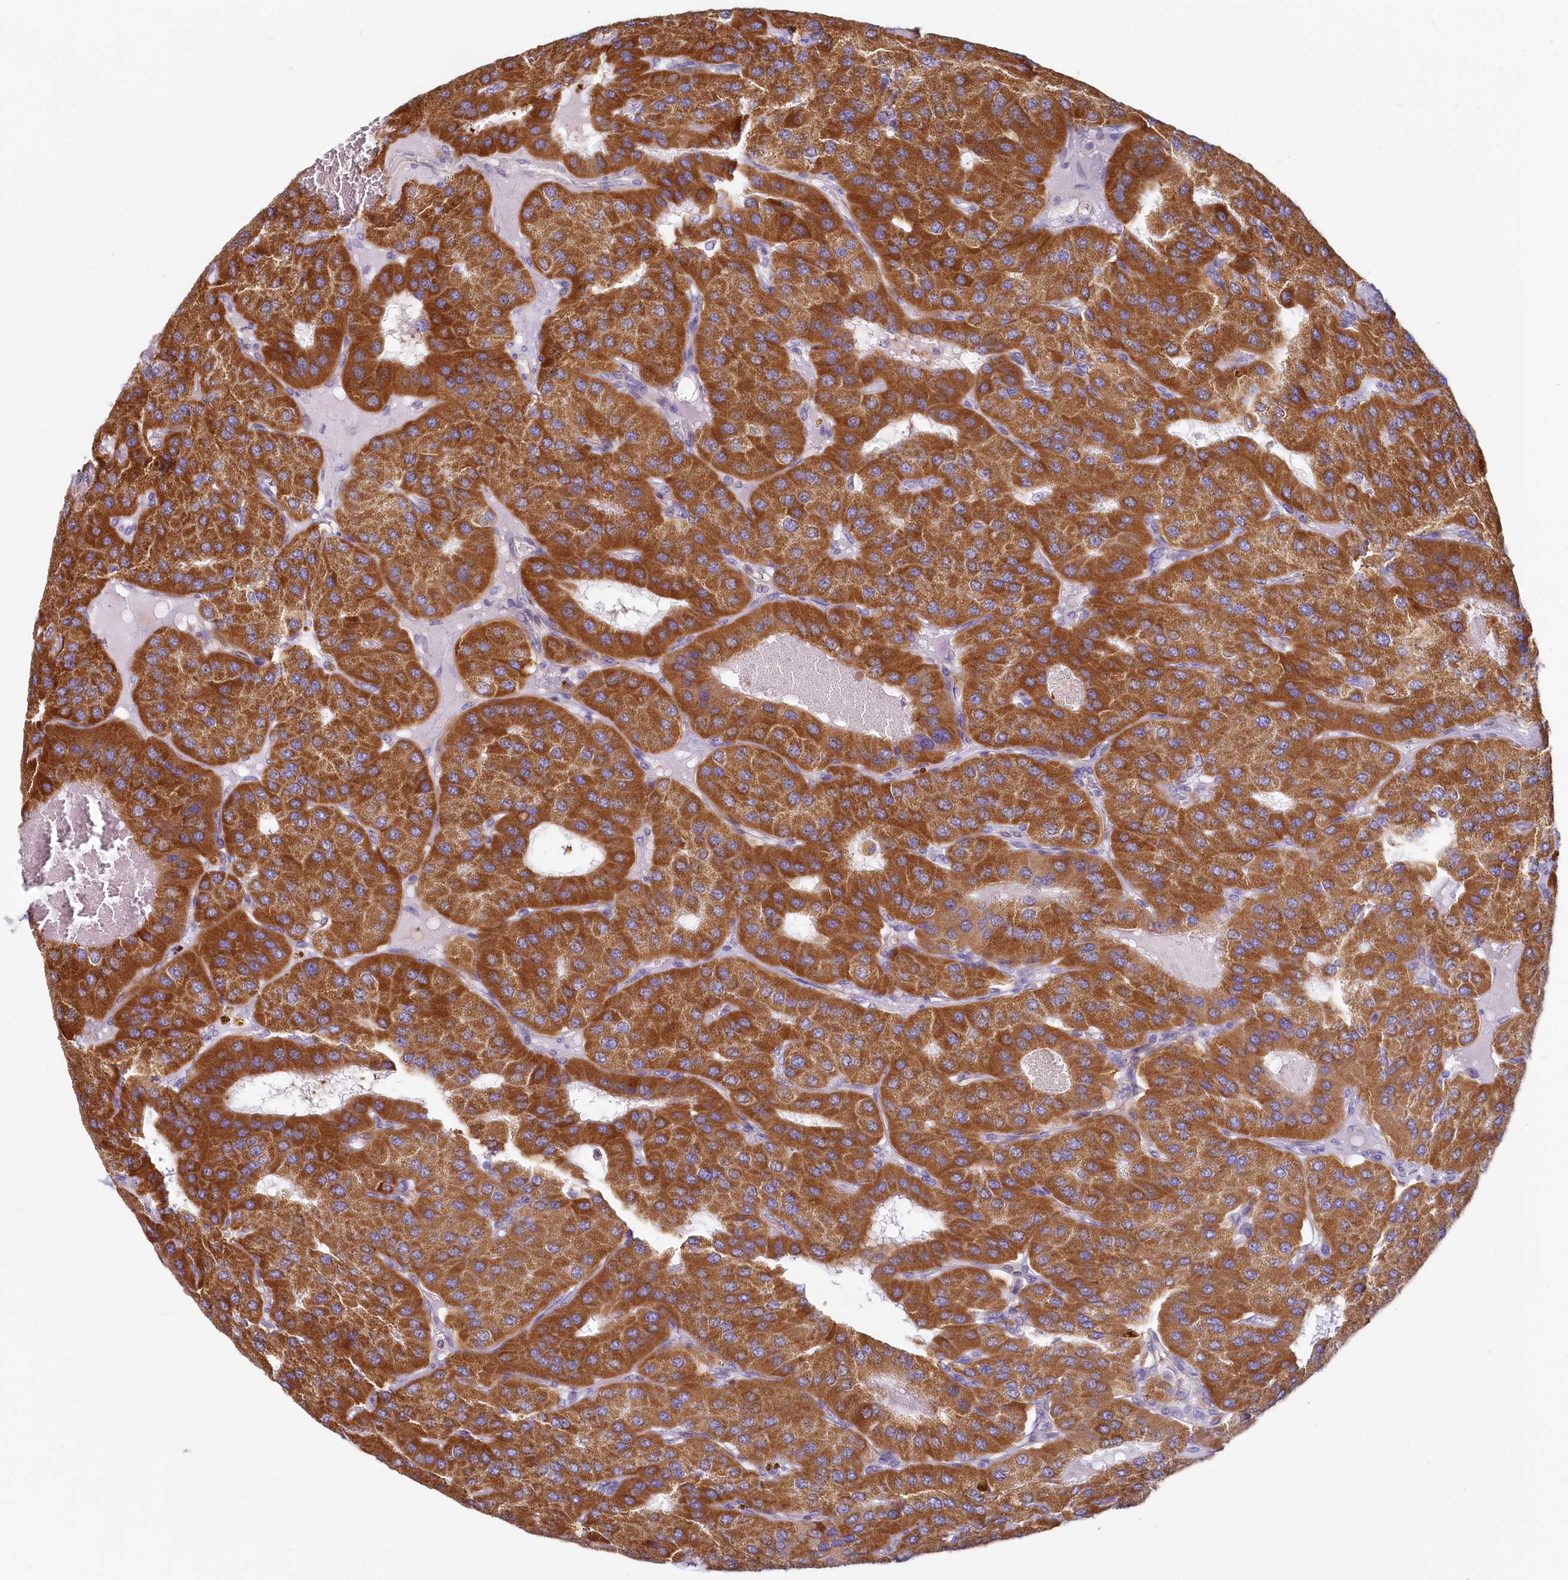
{"staining": {"intensity": "strong", "quantity": ">75%", "location": "cytoplasmic/membranous"}, "tissue": "parathyroid gland", "cell_type": "Glandular cells", "image_type": "normal", "snomed": [{"axis": "morphology", "description": "Normal tissue, NOS"}, {"axis": "morphology", "description": "Adenoma, NOS"}, {"axis": "topography", "description": "Parathyroid gland"}], "caption": "Protein staining shows strong cytoplasmic/membranous expression in about >75% of glandular cells in normal parathyroid gland. The staining is performed using DAB (3,3'-diaminobenzidine) brown chromogen to label protein expression. The nuclei are counter-stained blue using hematoxylin.", "gene": "LMOD3", "patient": {"sex": "female", "age": 86}}